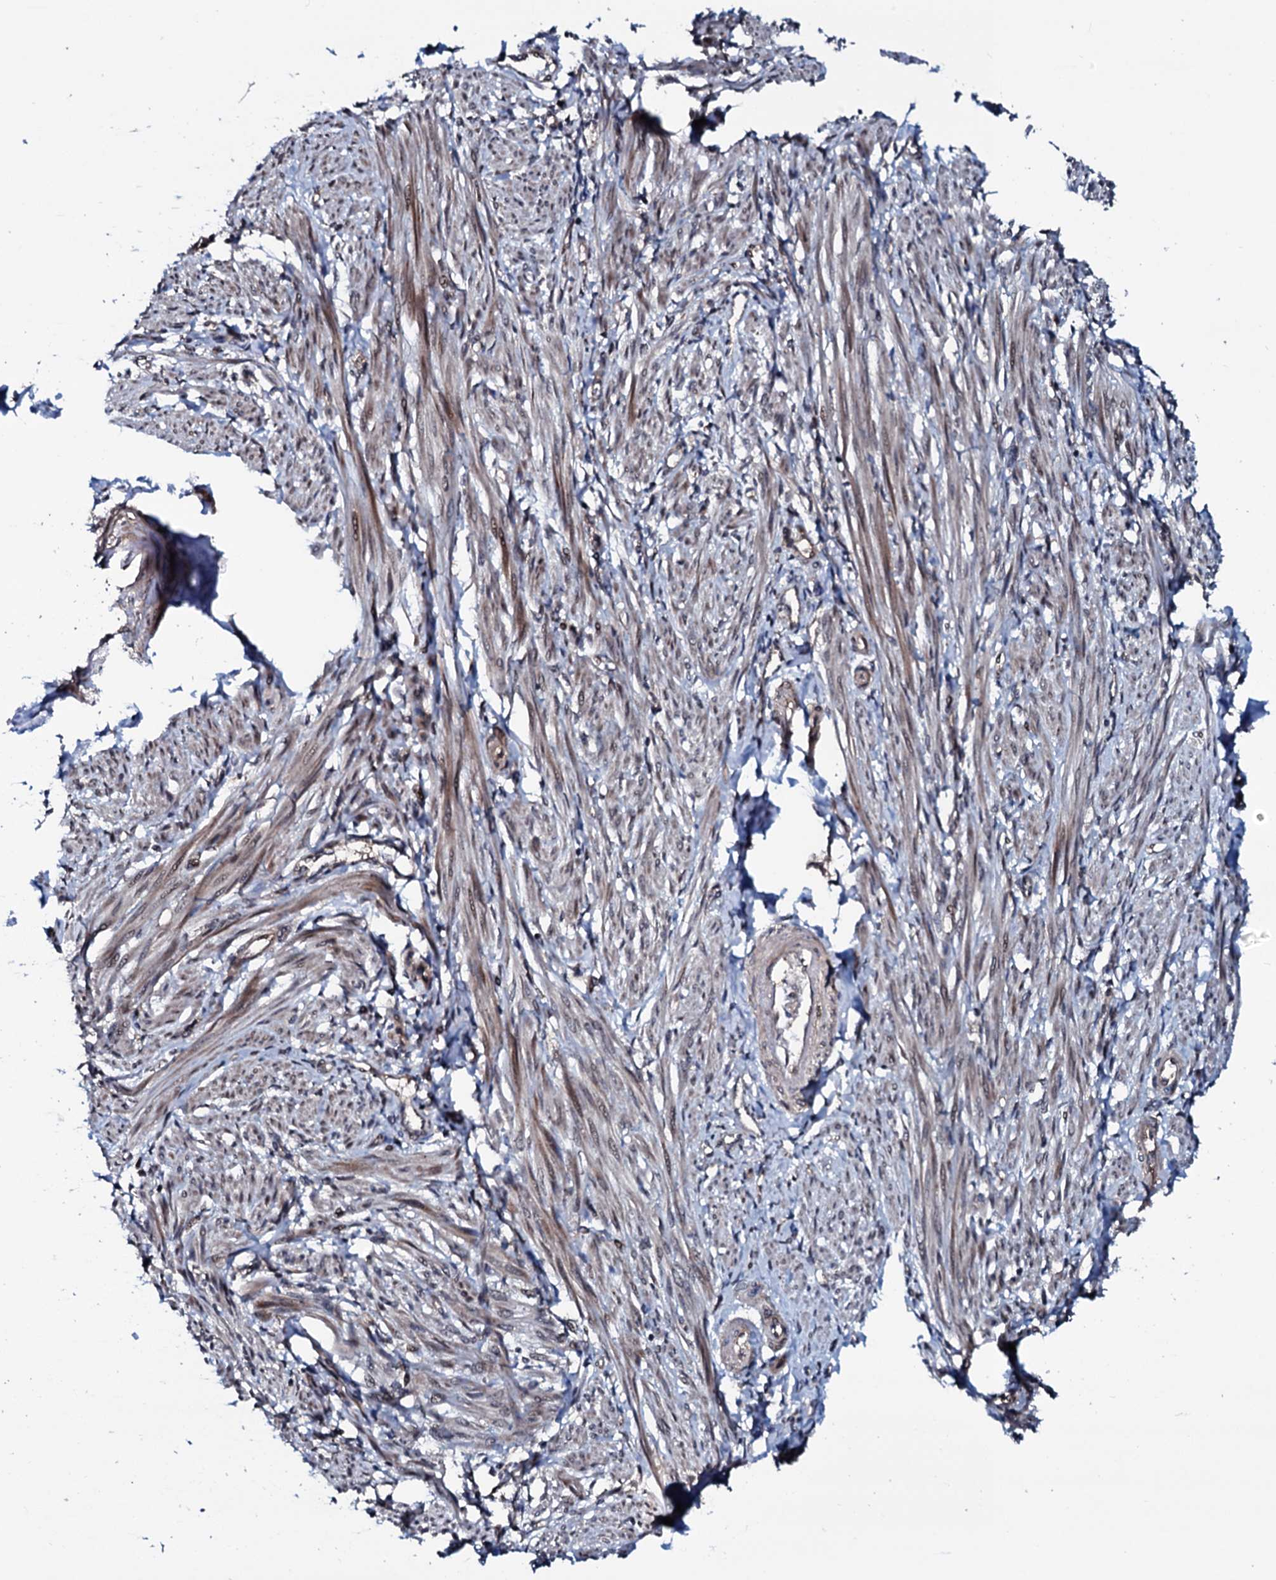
{"staining": {"intensity": "moderate", "quantity": "25%-75%", "location": "cytoplasmic/membranous,nuclear"}, "tissue": "smooth muscle", "cell_type": "Smooth muscle cells", "image_type": "normal", "snomed": [{"axis": "morphology", "description": "Normal tissue, NOS"}, {"axis": "topography", "description": "Smooth muscle"}], "caption": "IHC image of normal smooth muscle stained for a protein (brown), which displays medium levels of moderate cytoplasmic/membranous,nuclear staining in about 25%-75% of smooth muscle cells.", "gene": "OGFOD2", "patient": {"sex": "female", "age": 39}}